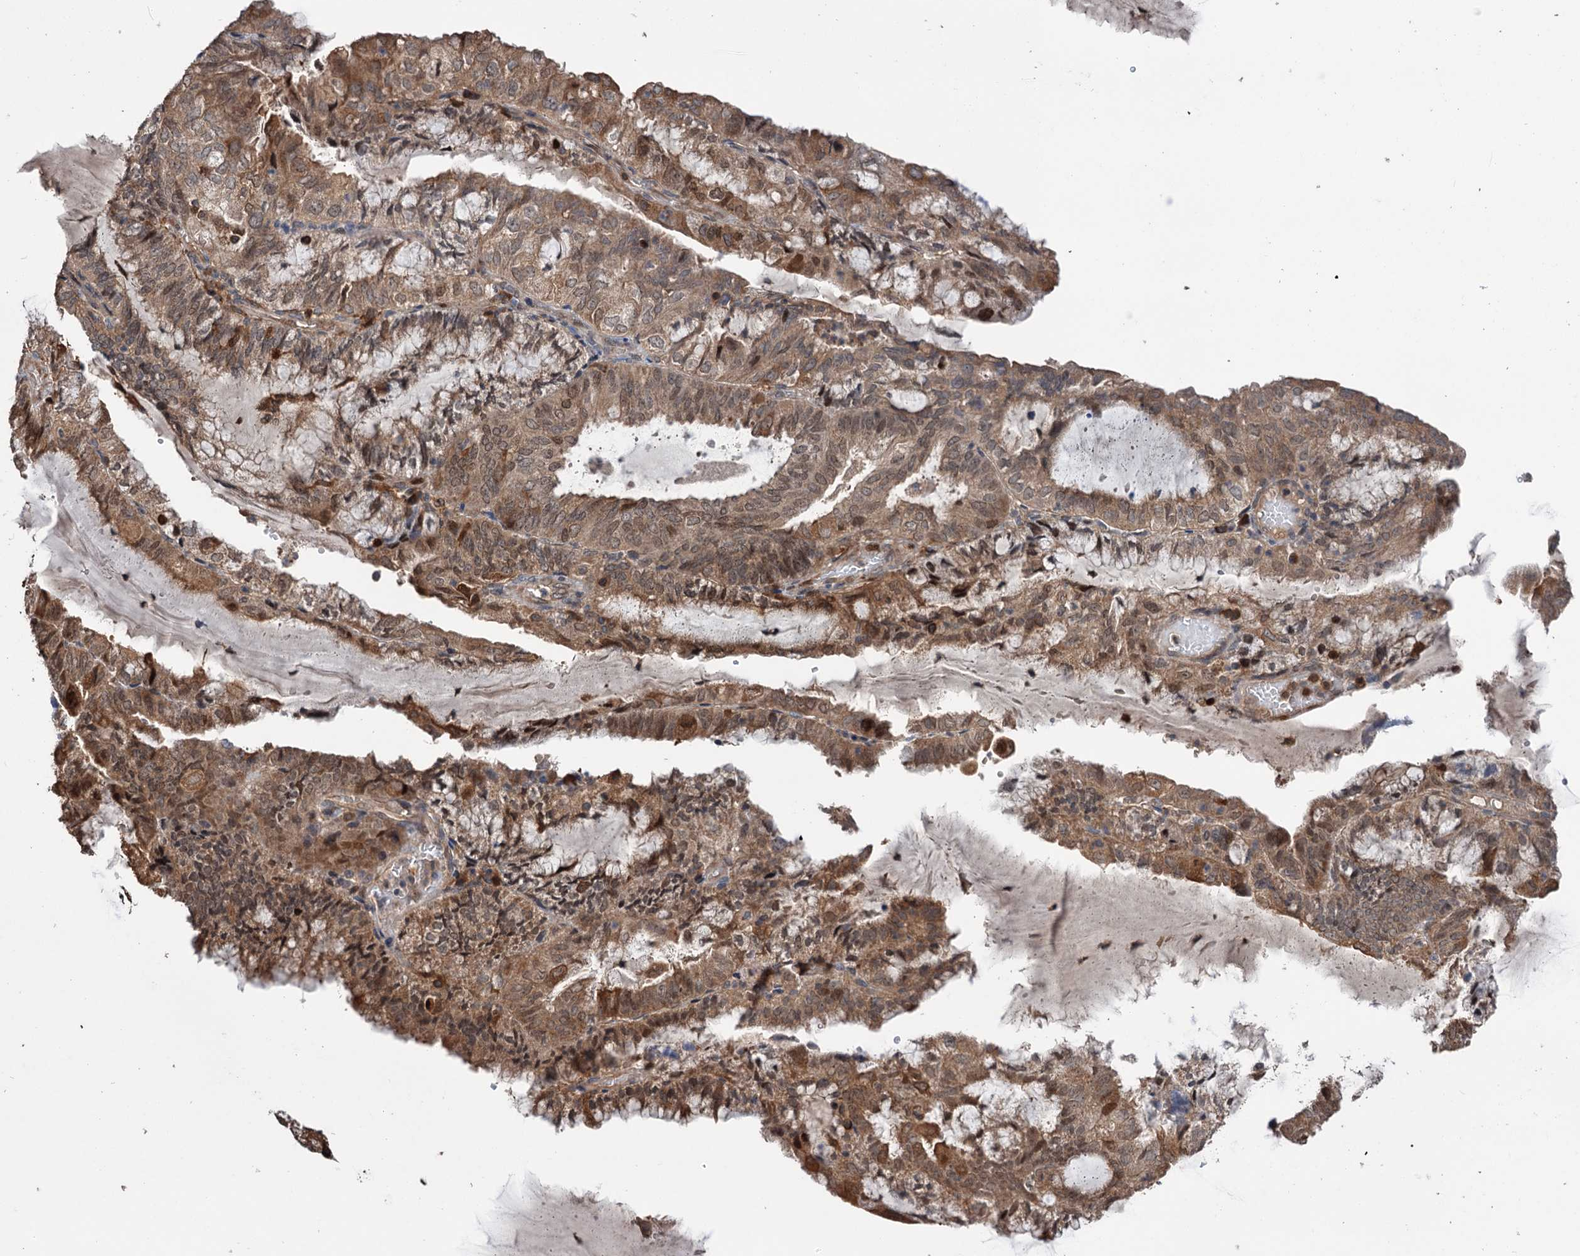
{"staining": {"intensity": "moderate", "quantity": ">75%", "location": "cytoplasmic/membranous,nuclear"}, "tissue": "endometrial cancer", "cell_type": "Tumor cells", "image_type": "cancer", "snomed": [{"axis": "morphology", "description": "Adenocarcinoma, NOS"}, {"axis": "topography", "description": "Endometrium"}], "caption": "Immunohistochemical staining of human endometrial adenocarcinoma demonstrates medium levels of moderate cytoplasmic/membranous and nuclear positivity in approximately >75% of tumor cells.", "gene": "NCAPD2", "patient": {"sex": "female", "age": 81}}